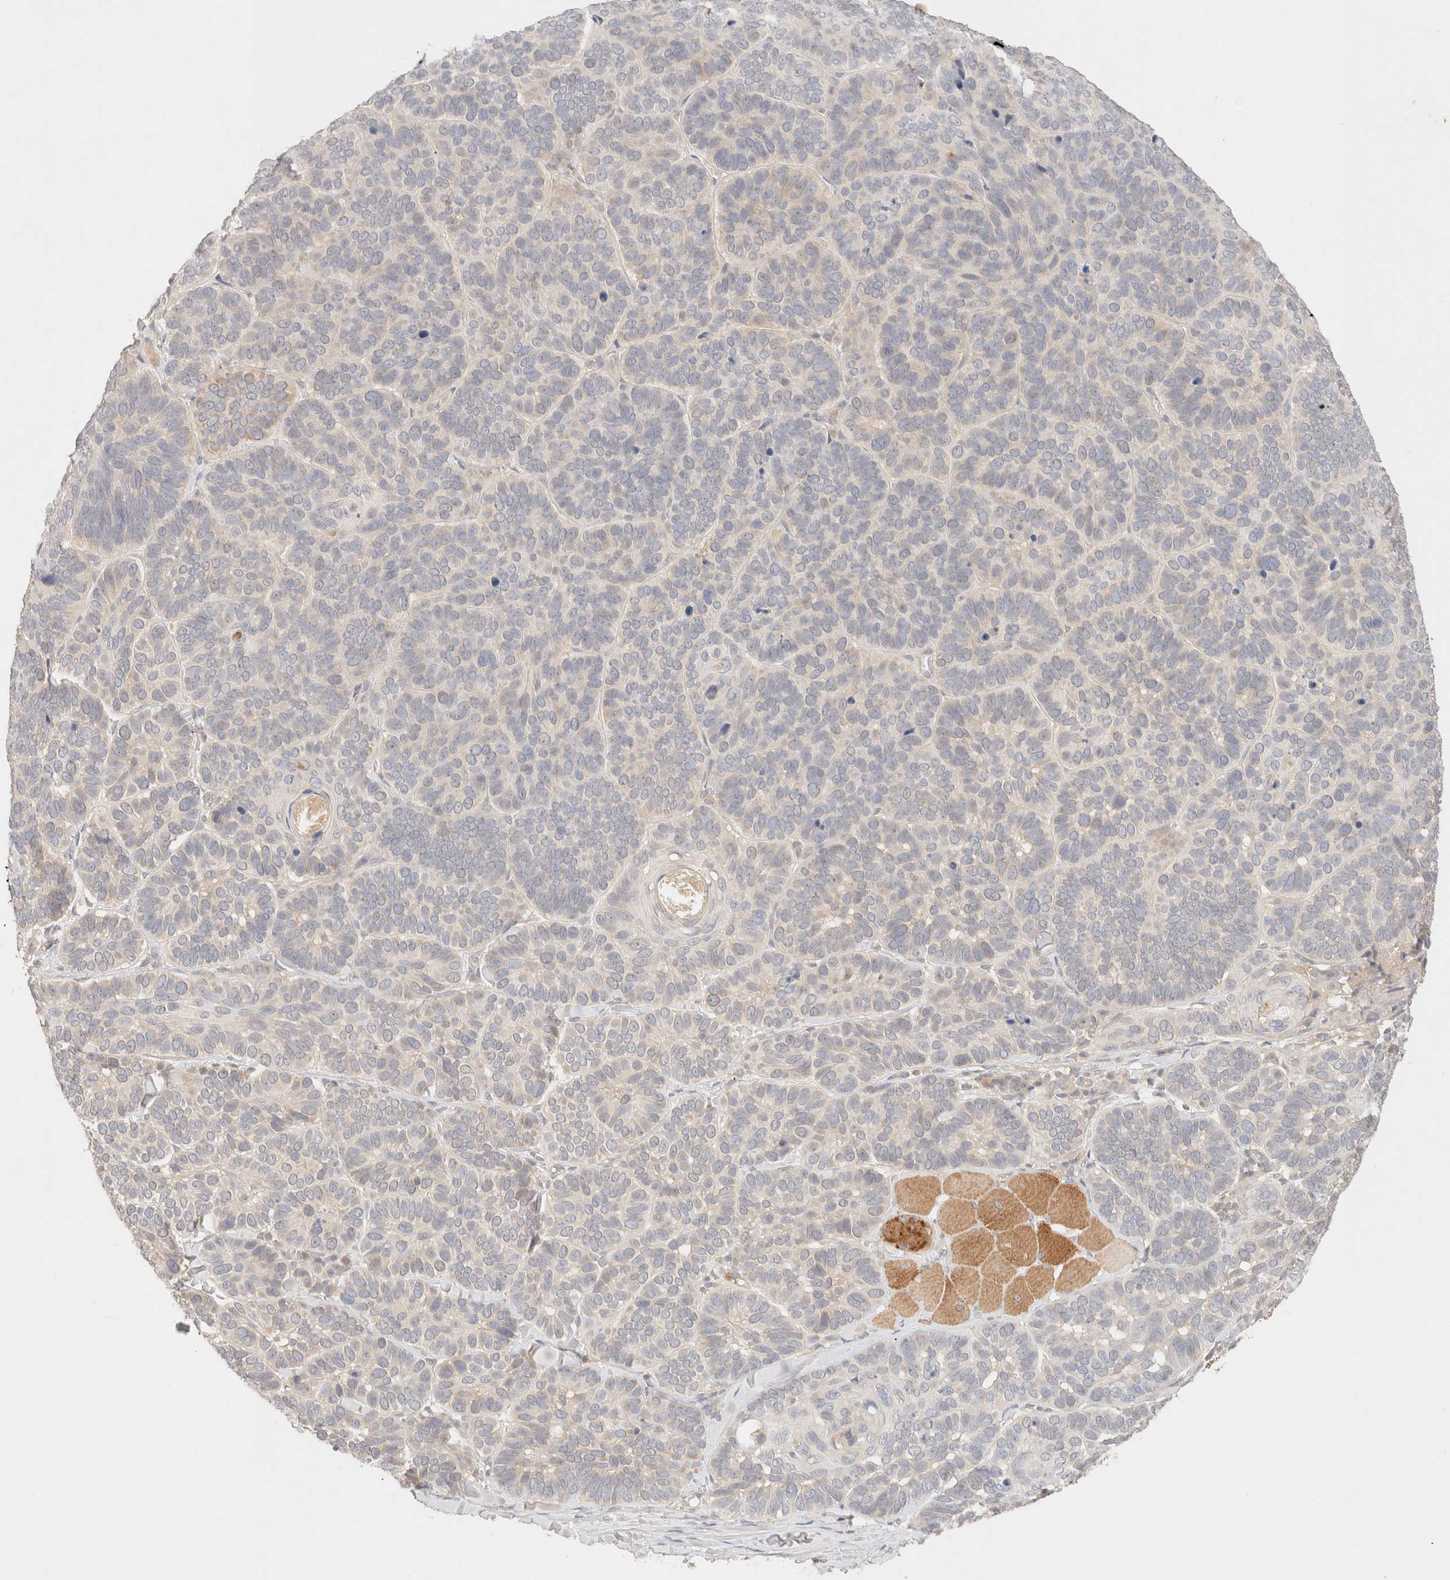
{"staining": {"intensity": "negative", "quantity": "none", "location": "none"}, "tissue": "skin cancer", "cell_type": "Tumor cells", "image_type": "cancer", "snomed": [{"axis": "morphology", "description": "Basal cell carcinoma"}, {"axis": "topography", "description": "Skin"}], "caption": "Immunohistochemical staining of human basal cell carcinoma (skin) shows no significant positivity in tumor cells. (DAB immunohistochemistry, high magnification).", "gene": "SARM1", "patient": {"sex": "male", "age": 62}}